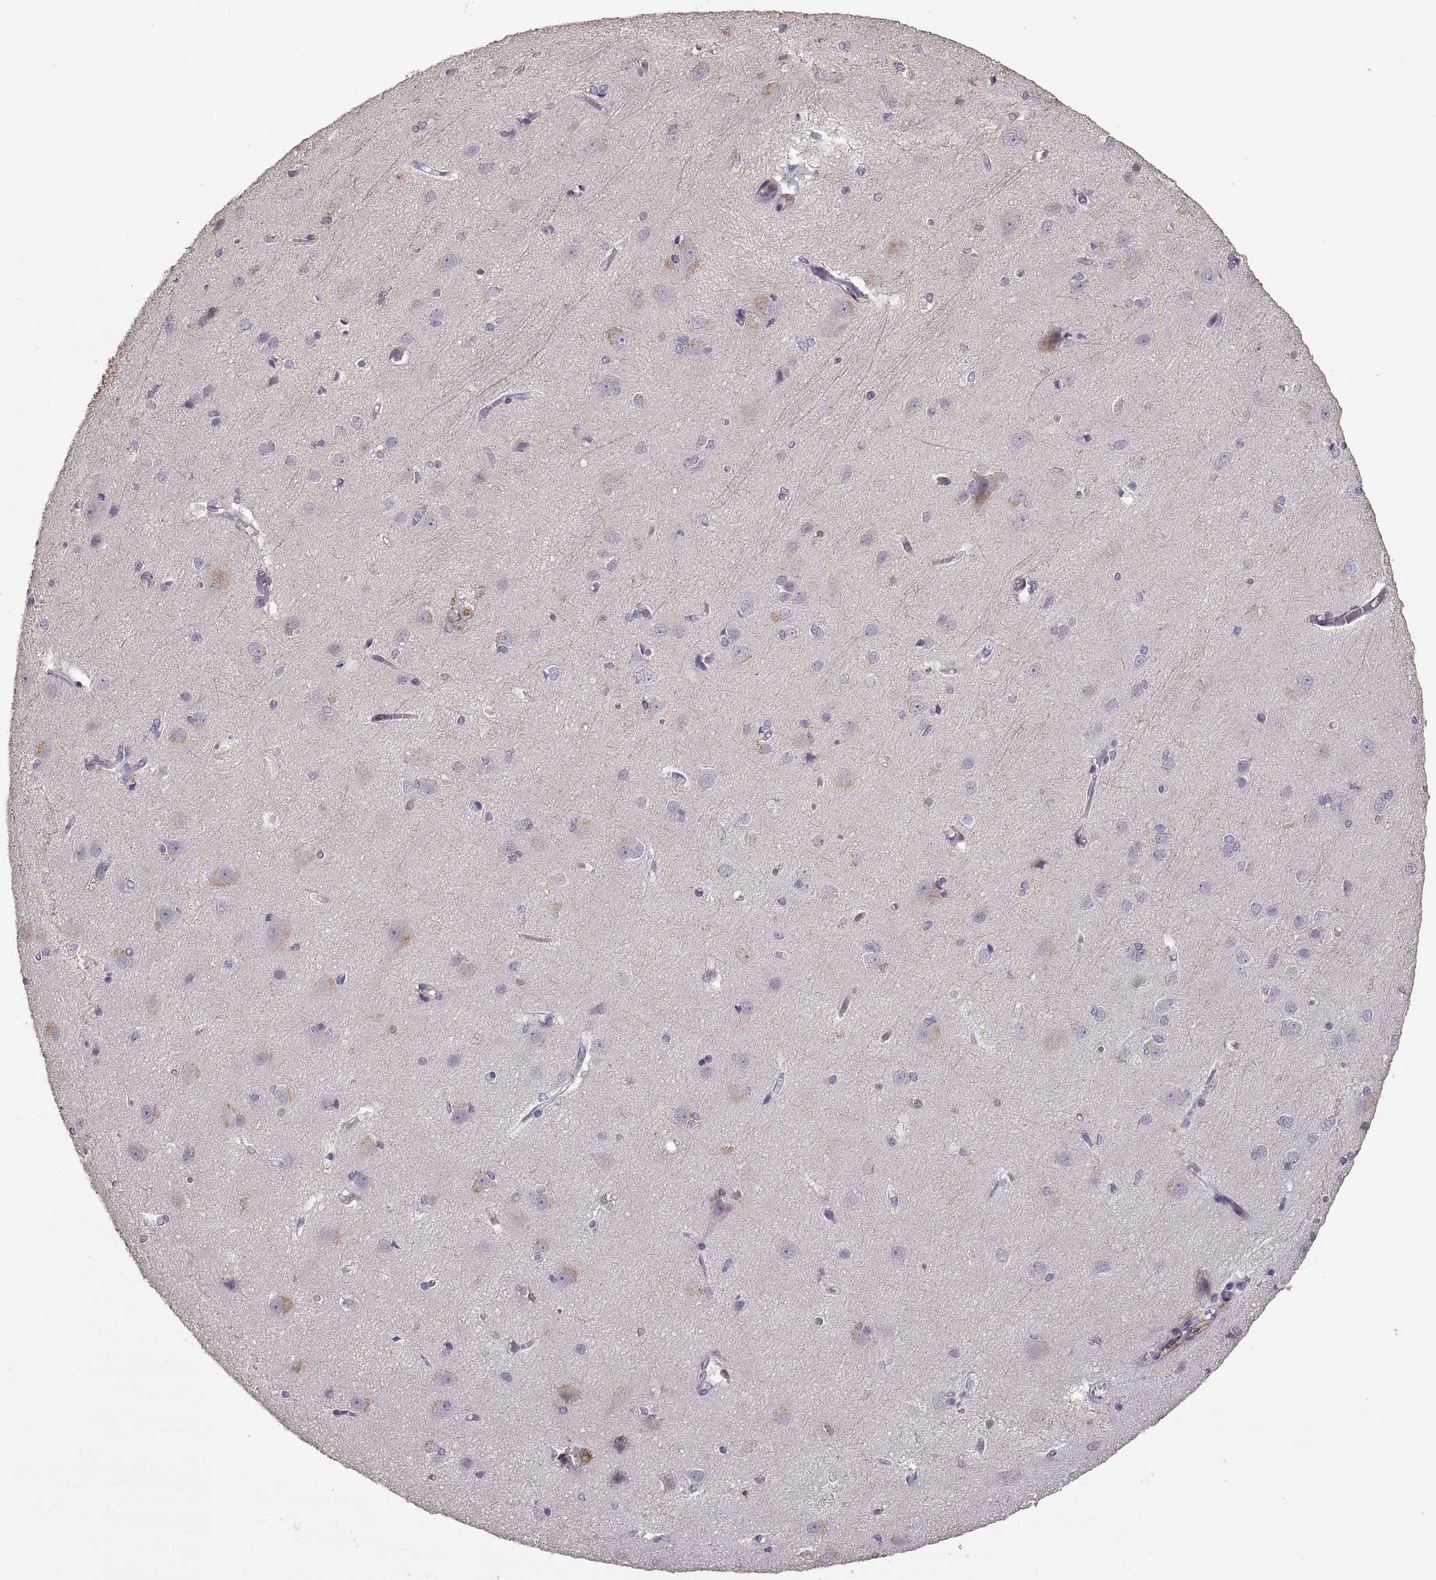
{"staining": {"intensity": "negative", "quantity": "none", "location": "none"}, "tissue": "cerebral cortex", "cell_type": "Endothelial cells", "image_type": "normal", "snomed": [{"axis": "morphology", "description": "Normal tissue, NOS"}, {"axis": "topography", "description": "Cerebral cortex"}], "caption": "DAB (3,3'-diaminobenzidine) immunohistochemical staining of normal cerebral cortex reveals no significant expression in endothelial cells. (DAB (3,3'-diaminobenzidine) immunohistochemistry, high magnification).", "gene": "DEFB136", "patient": {"sex": "male", "age": 37}}